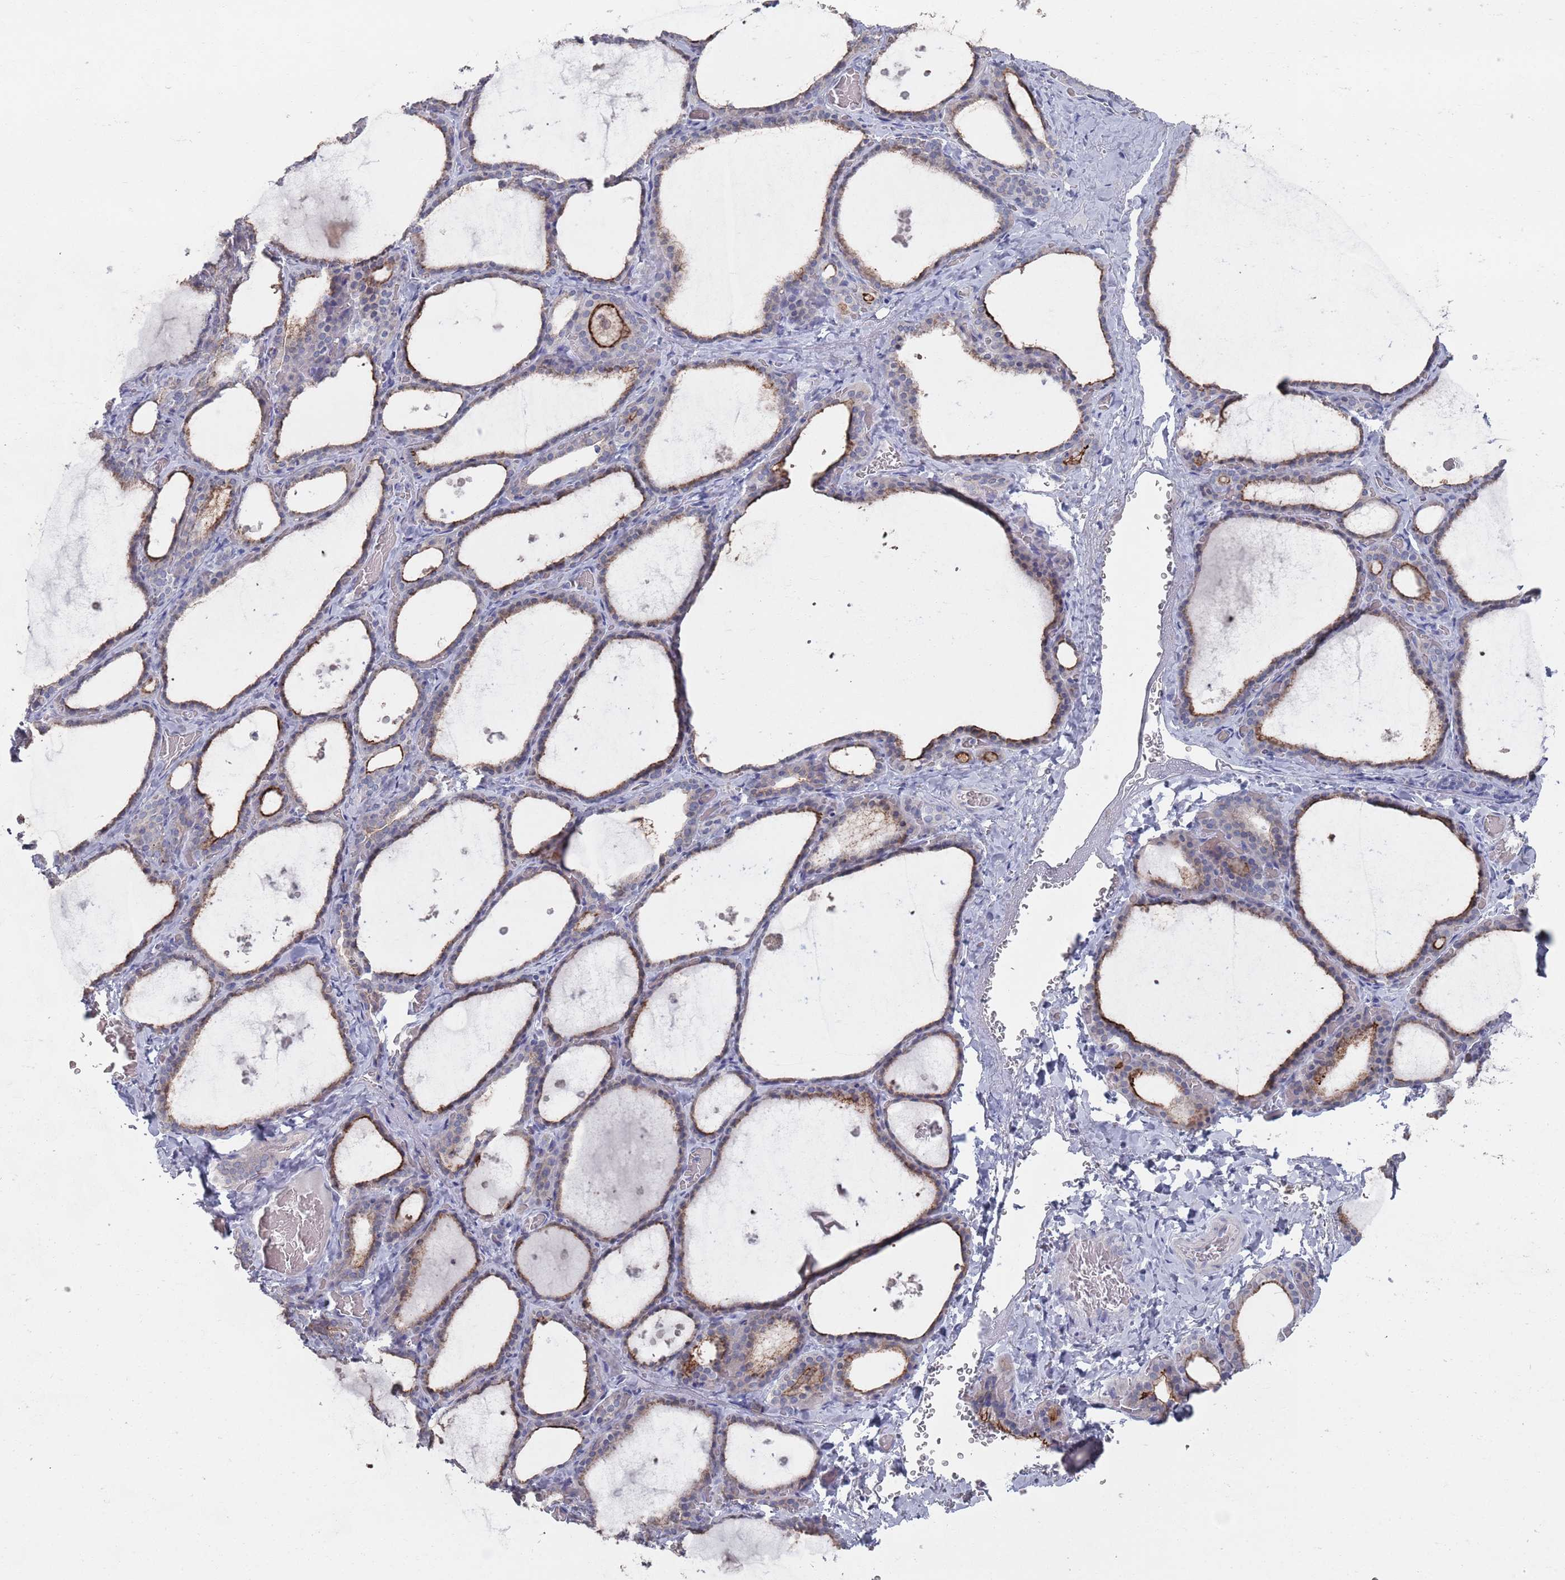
{"staining": {"intensity": "moderate", "quantity": "25%-75%", "location": "cytoplasmic/membranous"}, "tissue": "thyroid gland", "cell_type": "Glandular cells", "image_type": "normal", "snomed": [{"axis": "morphology", "description": "Normal tissue, NOS"}, {"axis": "topography", "description": "Thyroid gland"}], "caption": "Unremarkable thyroid gland was stained to show a protein in brown. There is medium levels of moderate cytoplasmic/membranous positivity in approximately 25%-75% of glandular cells.", "gene": "PROM2", "patient": {"sex": "female", "age": 39}}